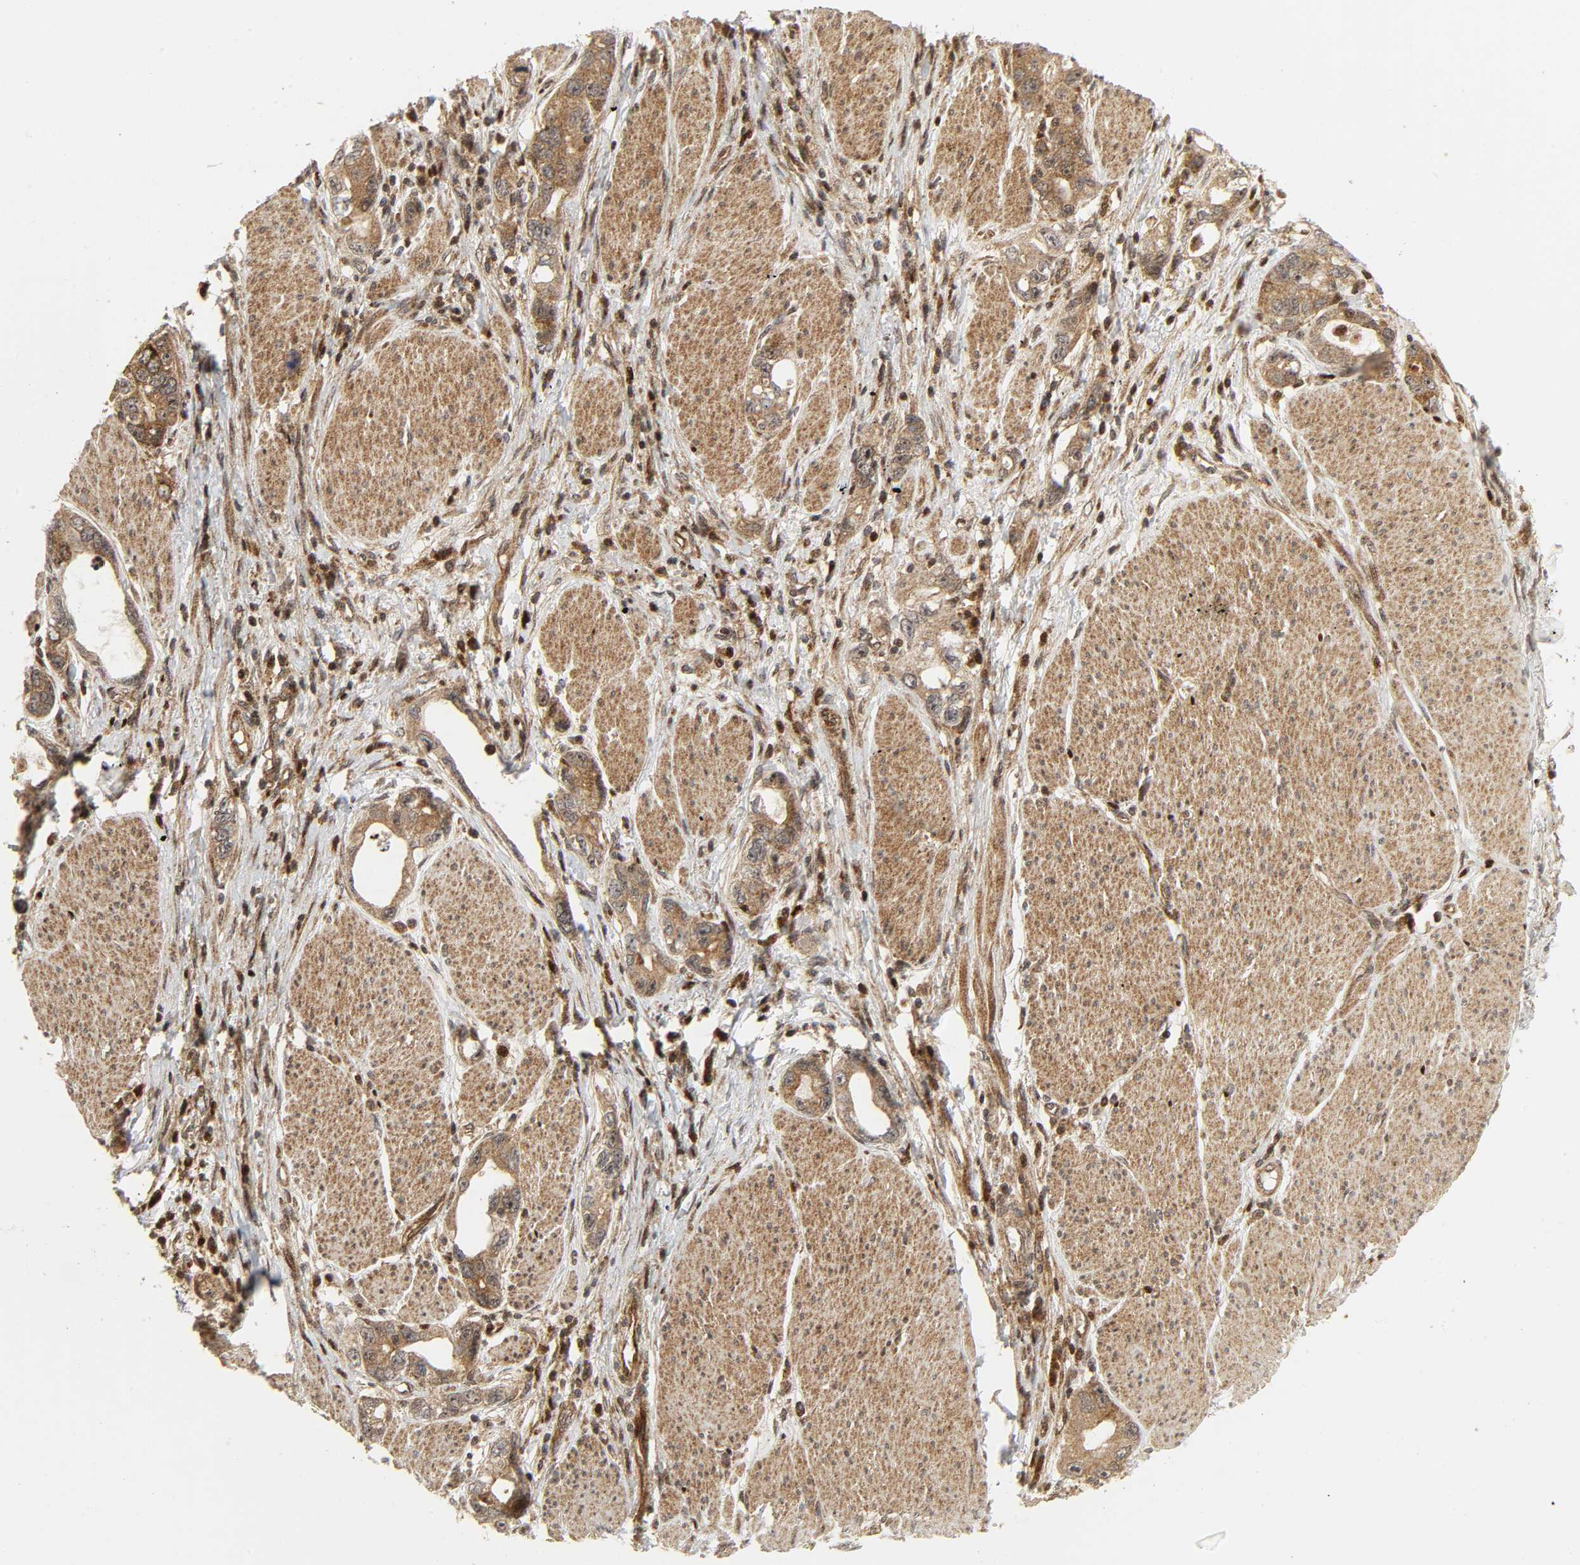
{"staining": {"intensity": "strong", "quantity": ">75%", "location": "cytoplasmic/membranous"}, "tissue": "stomach cancer", "cell_type": "Tumor cells", "image_type": "cancer", "snomed": [{"axis": "morphology", "description": "Adenocarcinoma, NOS"}, {"axis": "topography", "description": "Stomach, lower"}], "caption": "The image reveals a brown stain indicating the presence of a protein in the cytoplasmic/membranous of tumor cells in stomach cancer (adenocarcinoma).", "gene": "CHUK", "patient": {"sex": "female", "age": 93}}